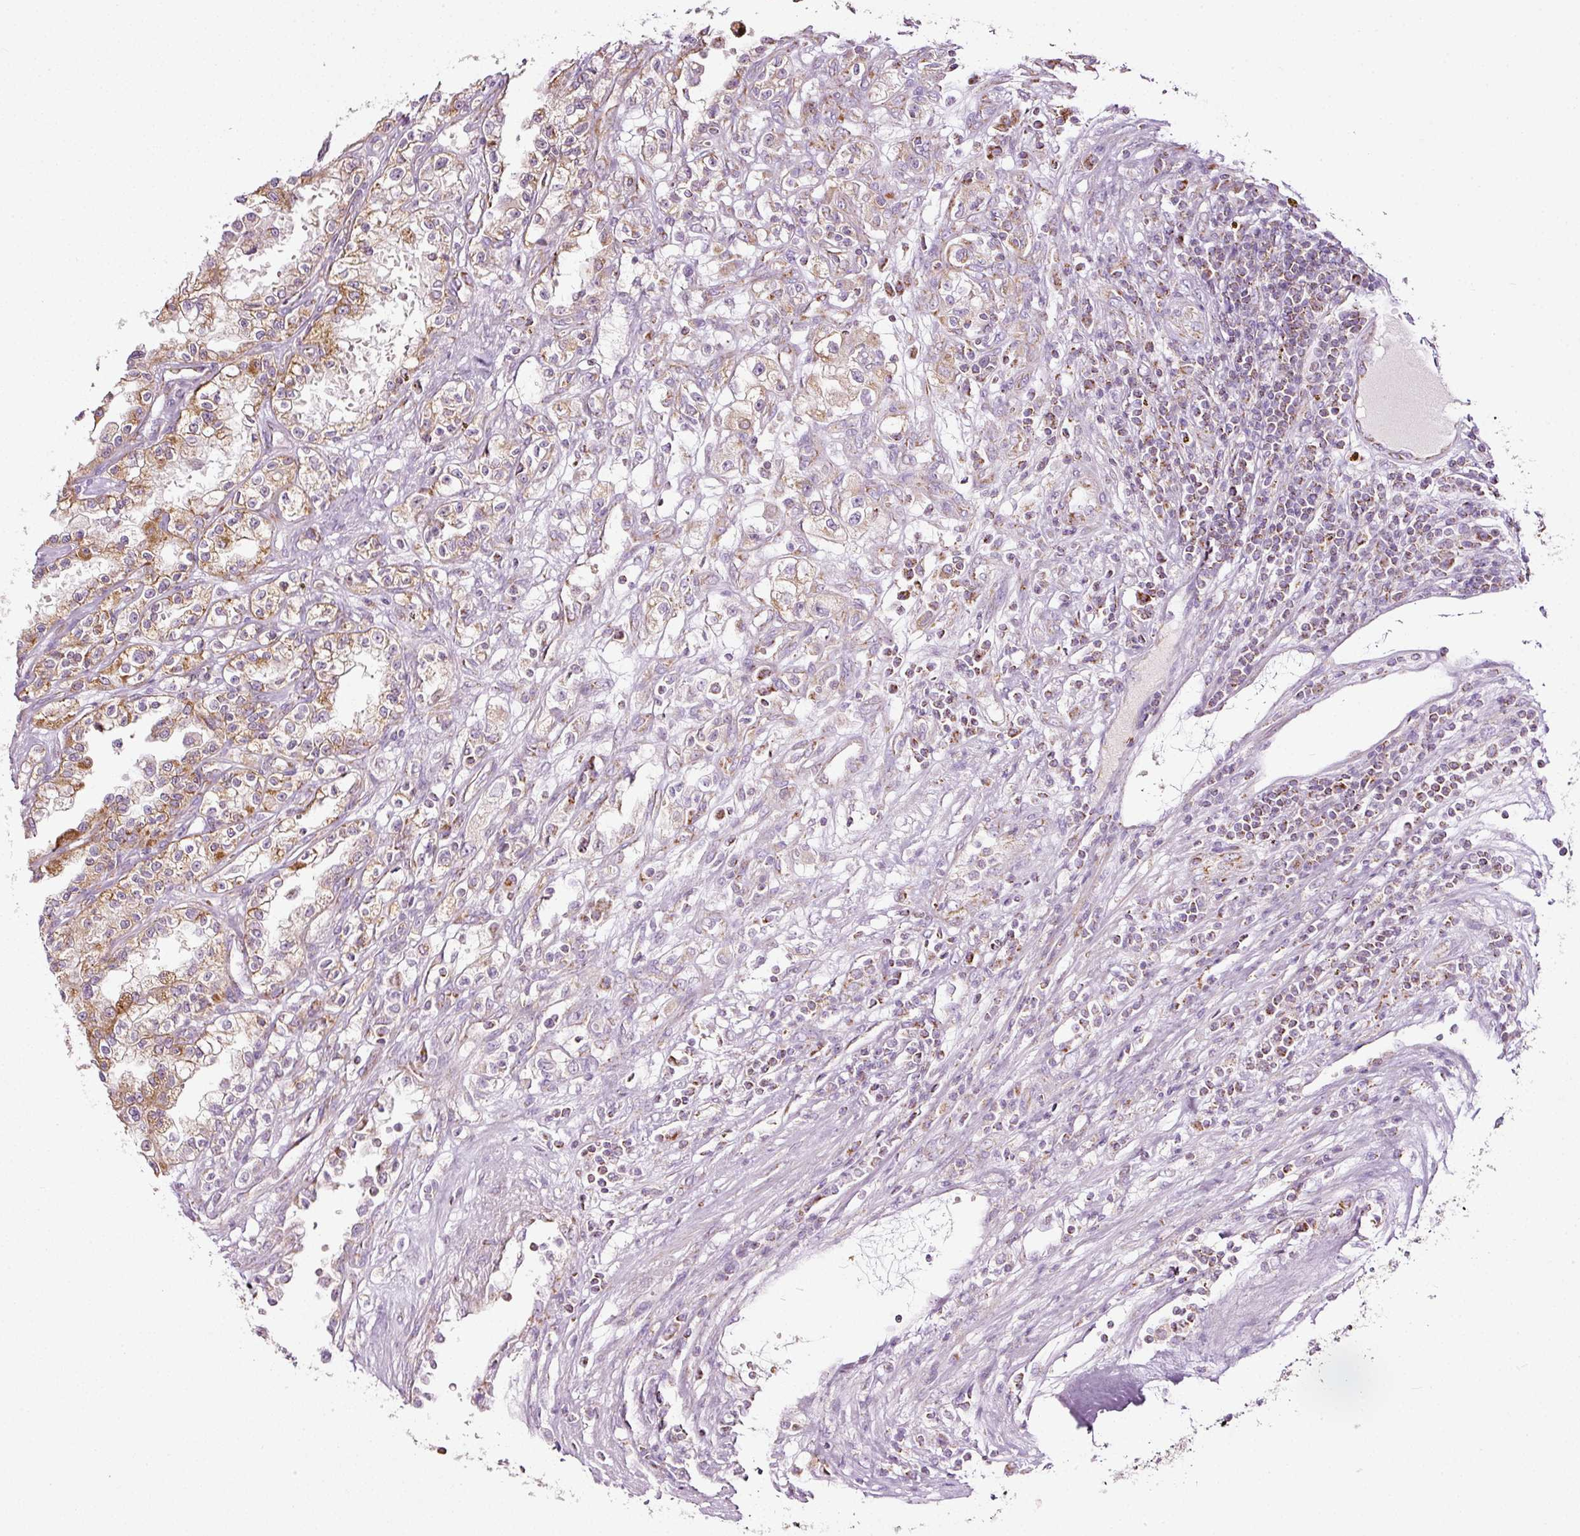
{"staining": {"intensity": "moderate", "quantity": "25%-75%", "location": "cytoplasmic/membranous"}, "tissue": "renal cancer", "cell_type": "Tumor cells", "image_type": "cancer", "snomed": [{"axis": "morphology", "description": "Adenocarcinoma, NOS"}, {"axis": "topography", "description": "Kidney"}], "caption": "IHC micrograph of human renal adenocarcinoma stained for a protein (brown), which demonstrates medium levels of moderate cytoplasmic/membranous staining in approximately 25%-75% of tumor cells.", "gene": "SDHA", "patient": {"sex": "female", "age": 52}}